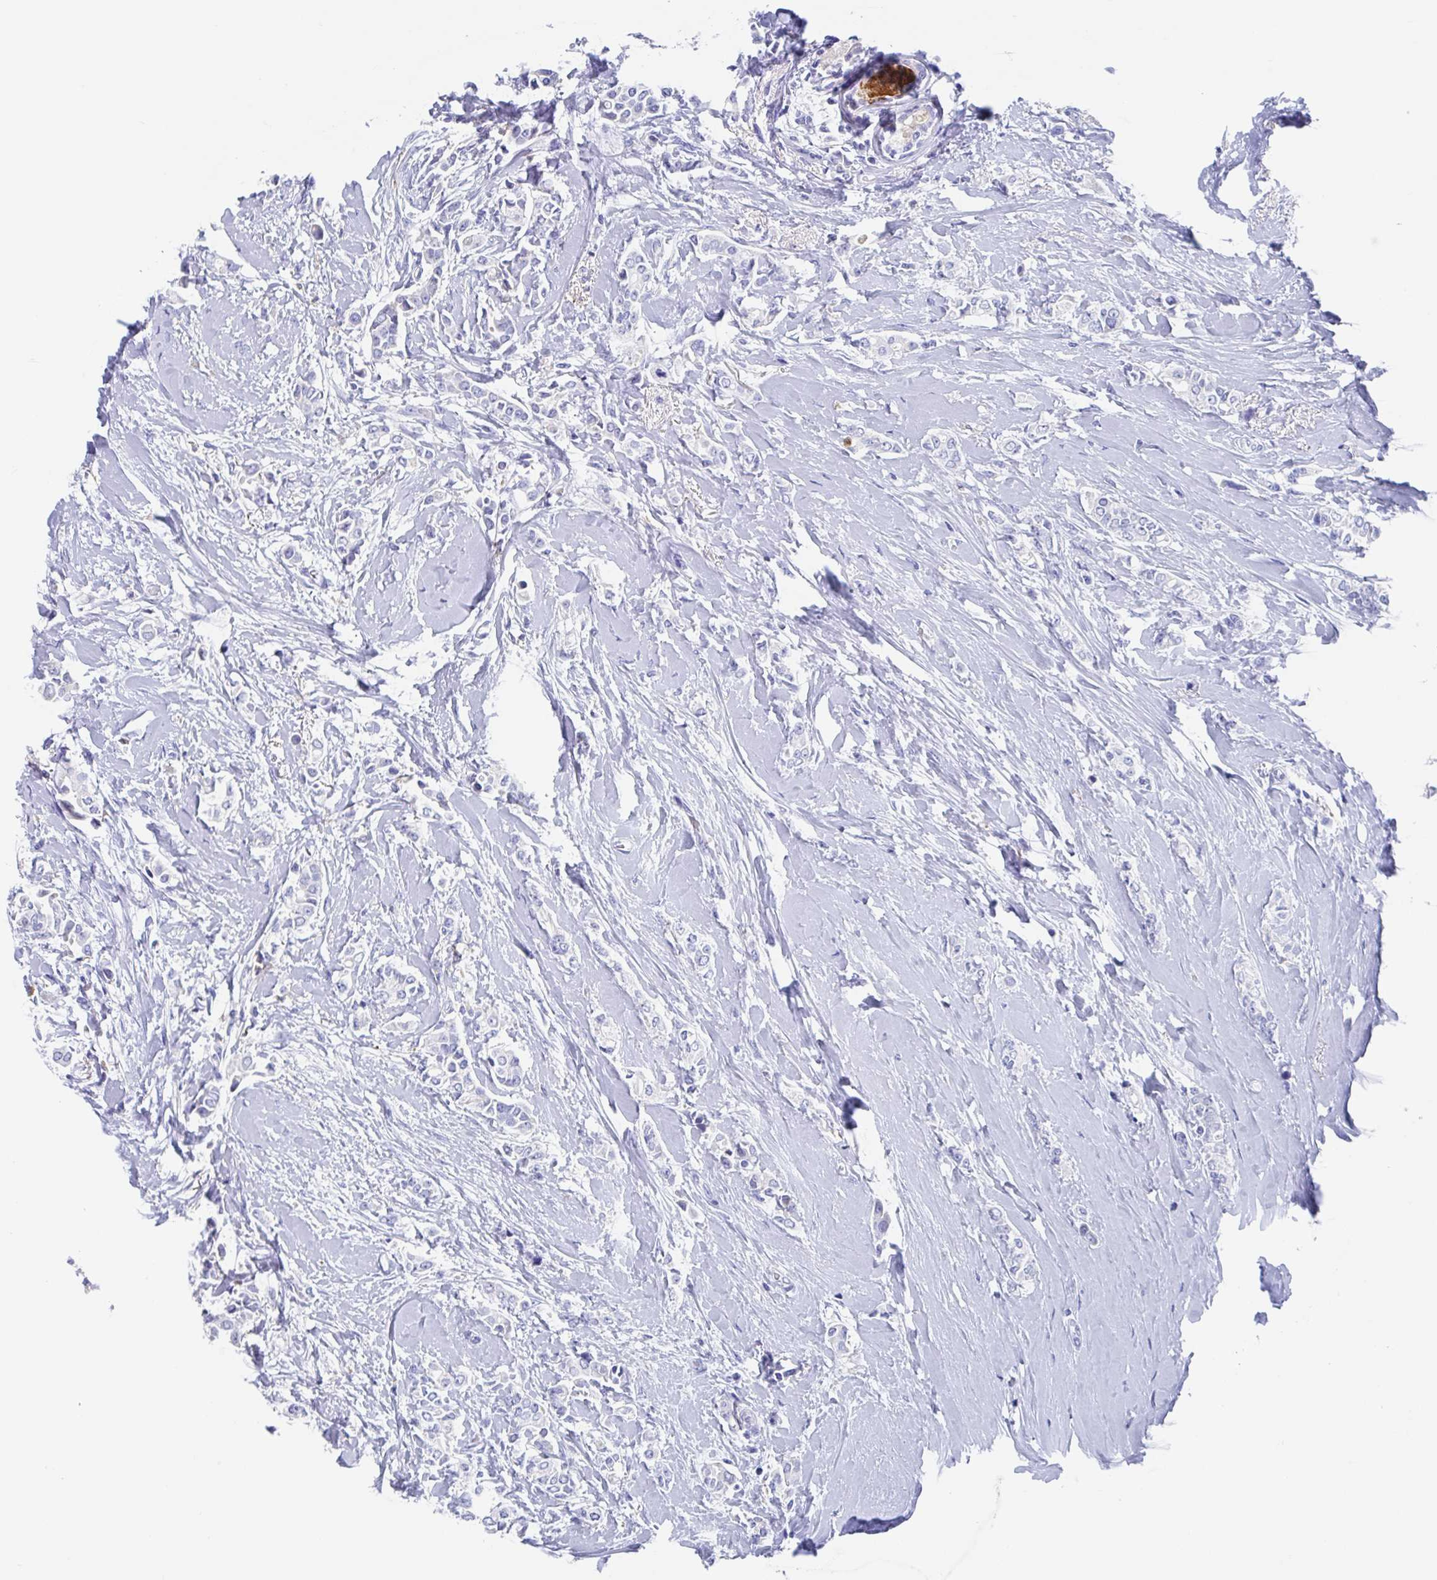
{"staining": {"intensity": "negative", "quantity": "none", "location": "none"}, "tissue": "breast cancer", "cell_type": "Tumor cells", "image_type": "cancer", "snomed": [{"axis": "morphology", "description": "Duct carcinoma"}, {"axis": "topography", "description": "Breast"}], "caption": "A histopathology image of breast infiltrating ductal carcinoma stained for a protein displays no brown staining in tumor cells.", "gene": "FCGR3A", "patient": {"sex": "female", "age": 64}}